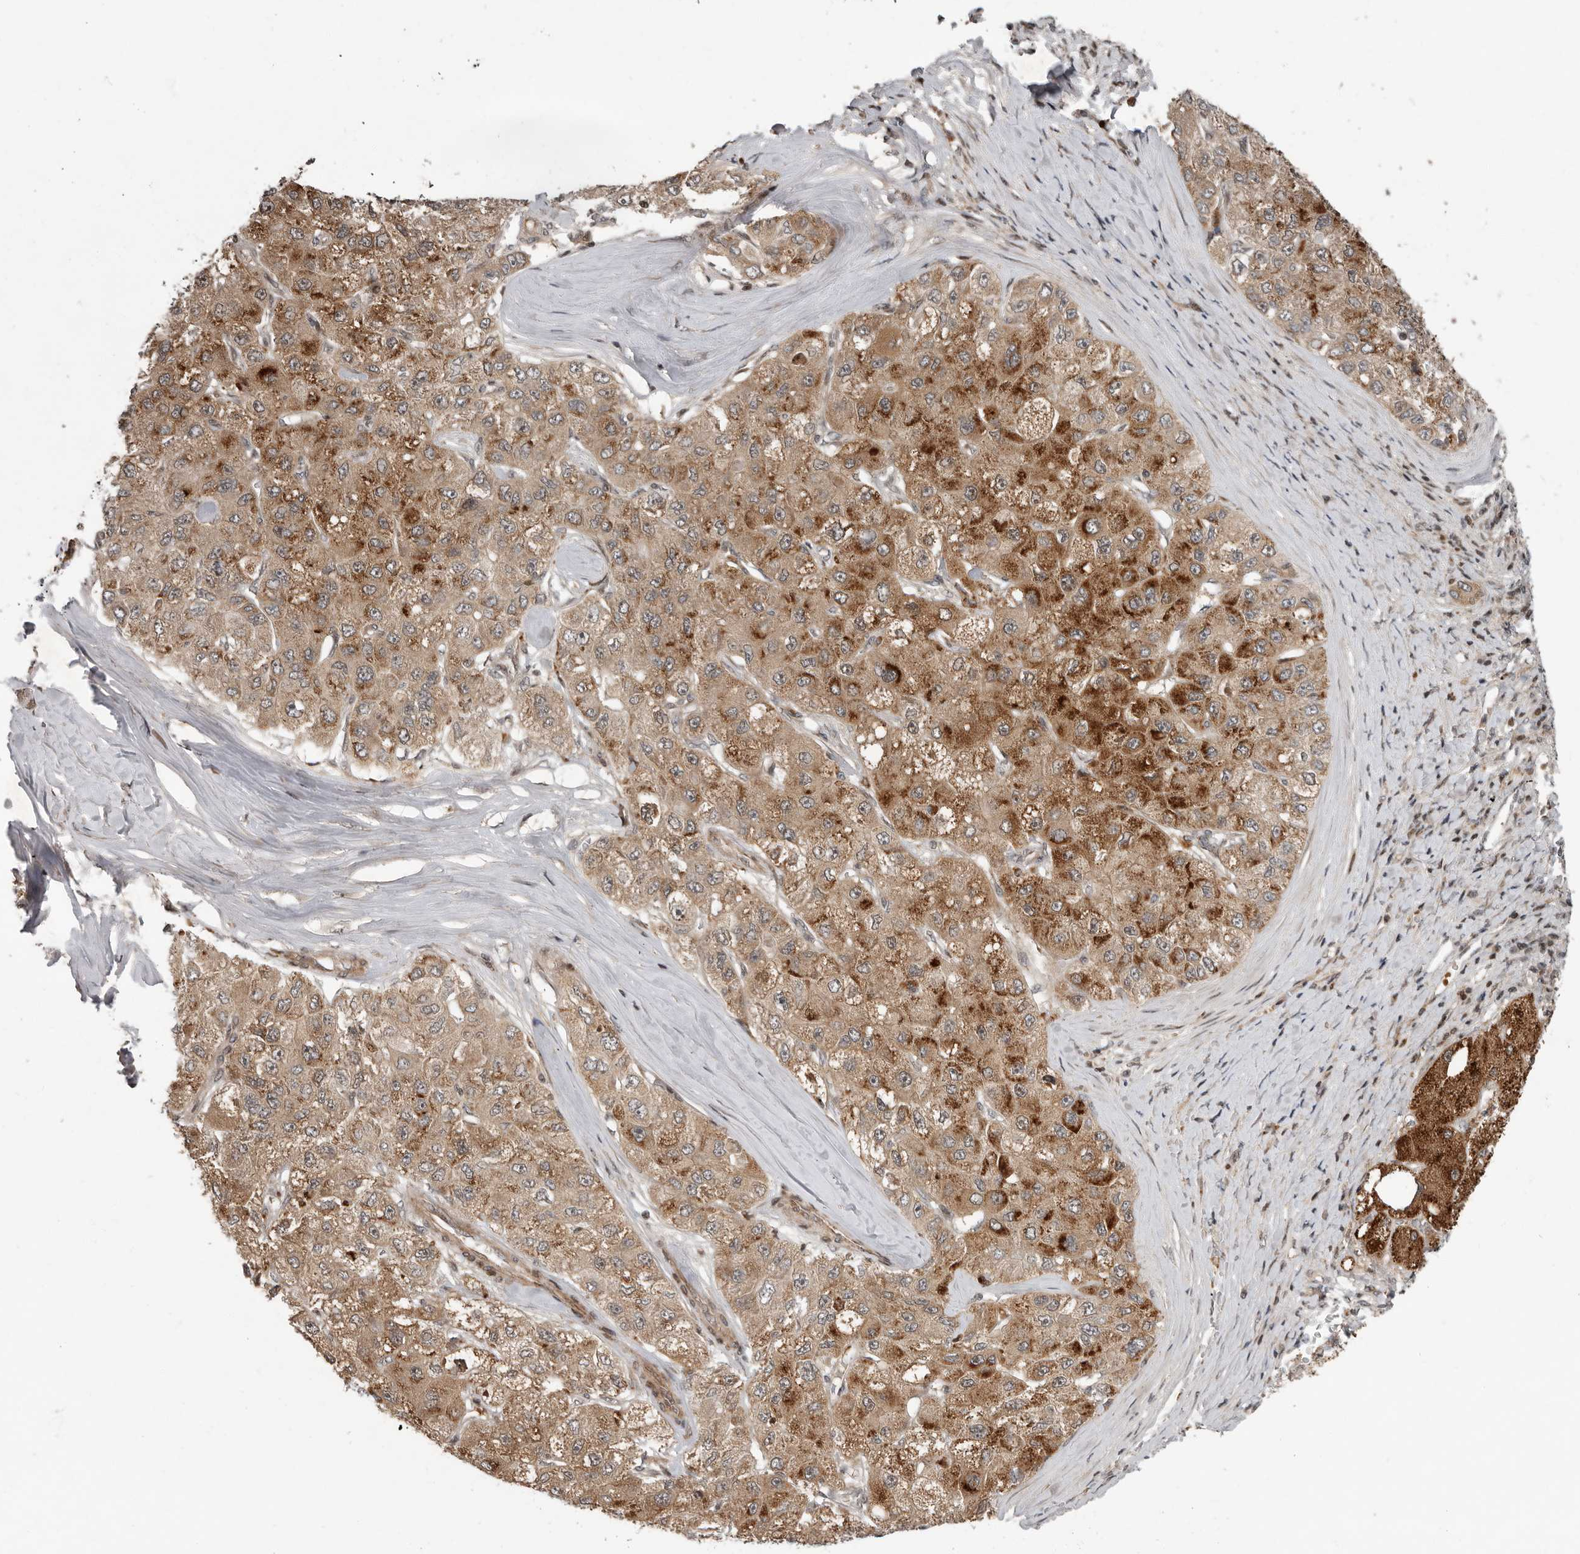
{"staining": {"intensity": "strong", "quantity": ">75%", "location": "cytoplasmic/membranous"}, "tissue": "liver cancer", "cell_type": "Tumor cells", "image_type": "cancer", "snomed": [{"axis": "morphology", "description": "Carcinoma, Hepatocellular, NOS"}, {"axis": "topography", "description": "Liver"}], "caption": "DAB (3,3'-diaminobenzidine) immunohistochemical staining of liver cancer exhibits strong cytoplasmic/membranous protein expression in about >75% of tumor cells.", "gene": "RABIF", "patient": {"sex": "male", "age": 80}}